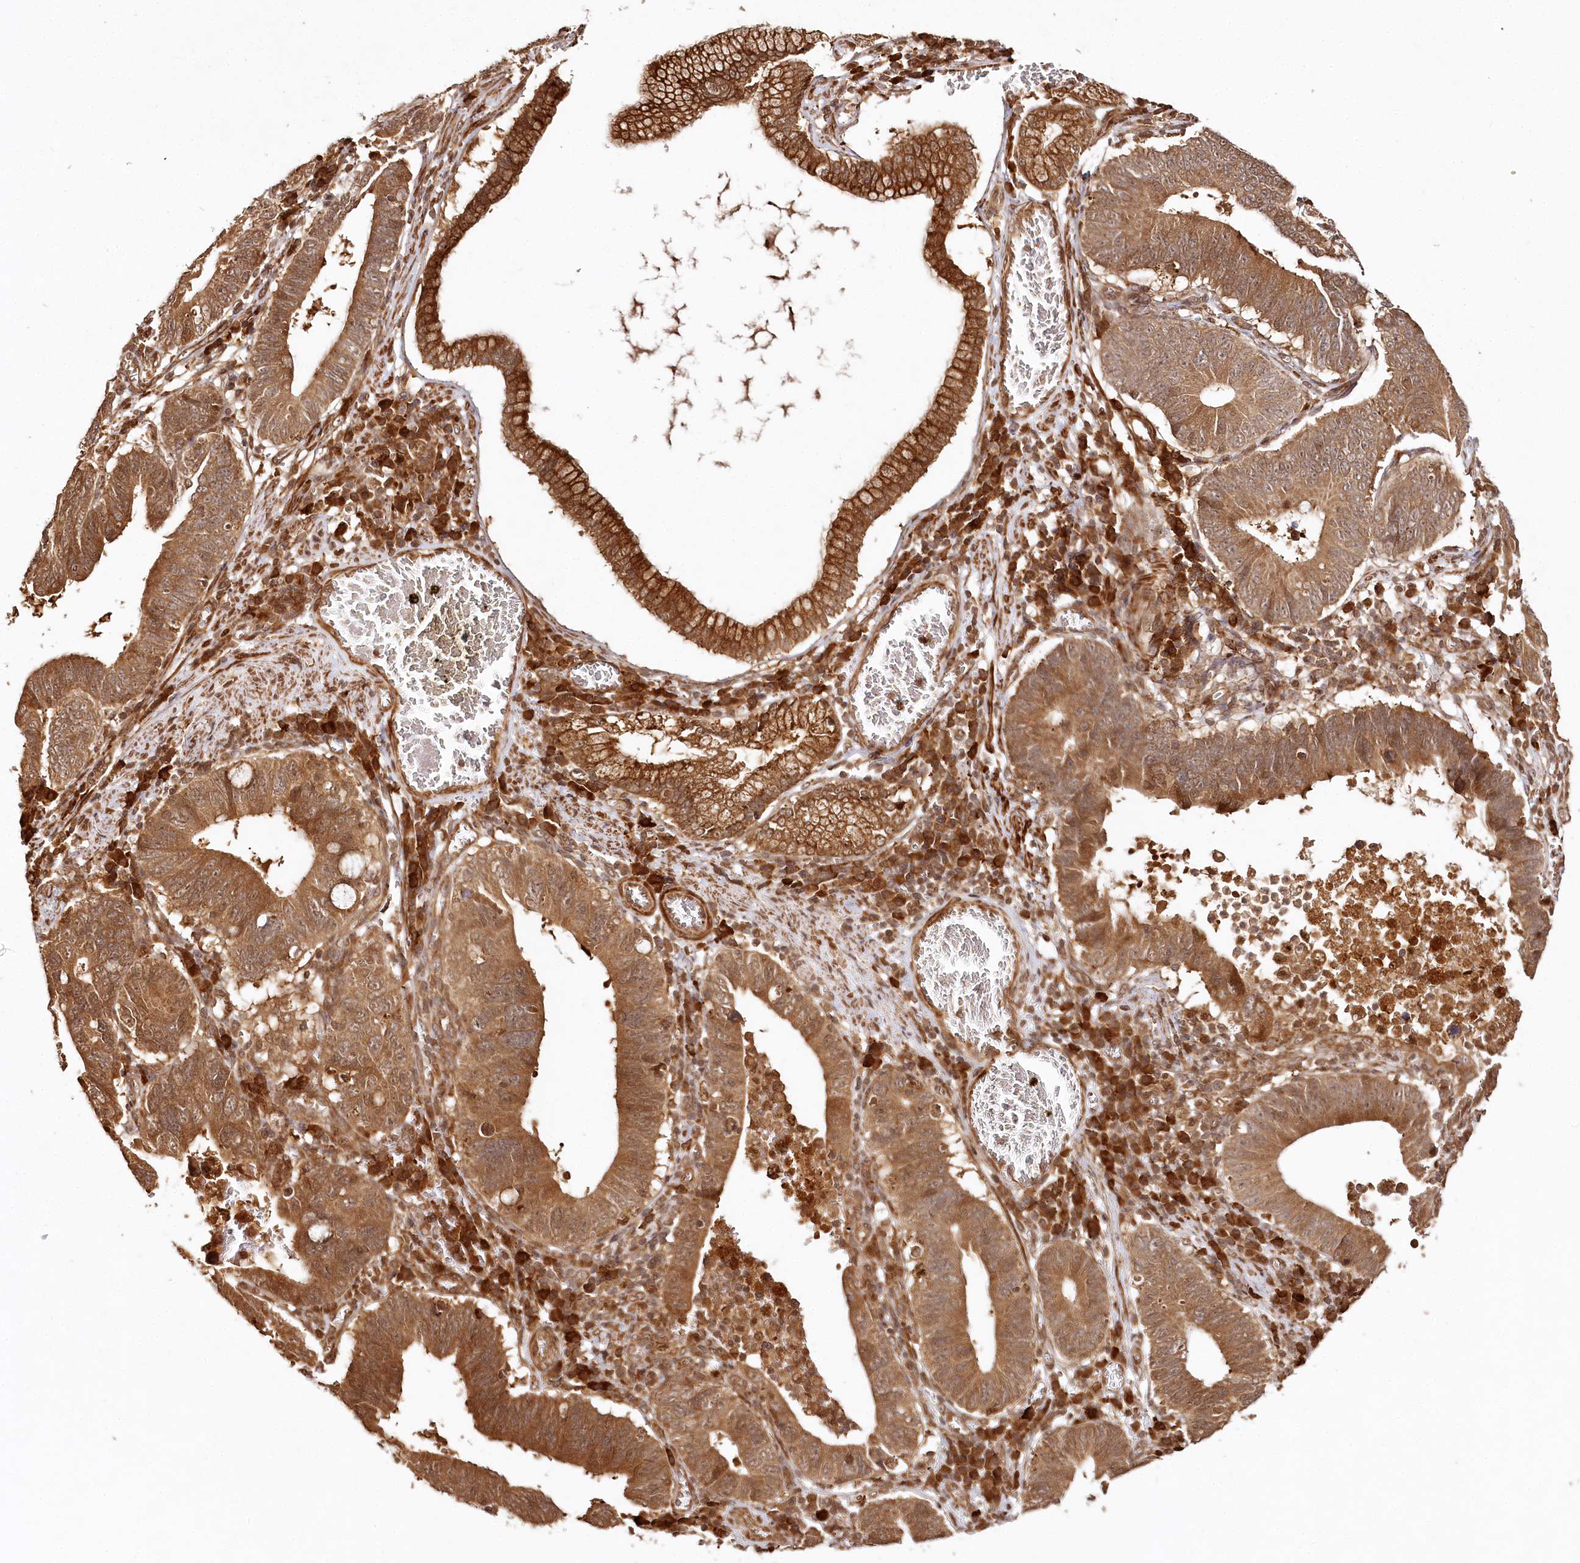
{"staining": {"intensity": "moderate", "quantity": ">75%", "location": "cytoplasmic/membranous,nuclear"}, "tissue": "stomach cancer", "cell_type": "Tumor cells", "image_type": "cancer", "snomed": [{"axis": "morphology", "description": "Adenocarcinoma, NOS"}, {"axis": "topography", "description": "Stomach"}, {"axis": "topography", "description": "Gastric cardia"}], "caption": "An image of adenocarcinoma (stomach) stained for a protein exhibits moderate cytoplasmic/membranous and nuclear brown staining in tumor cells. Using DAB (brown) and hematoxylin (blue) stains, captured at high magnification using brightfield microscopy.", "gene": "ULK2", "patient": {"sex": "male", "age": 59}}